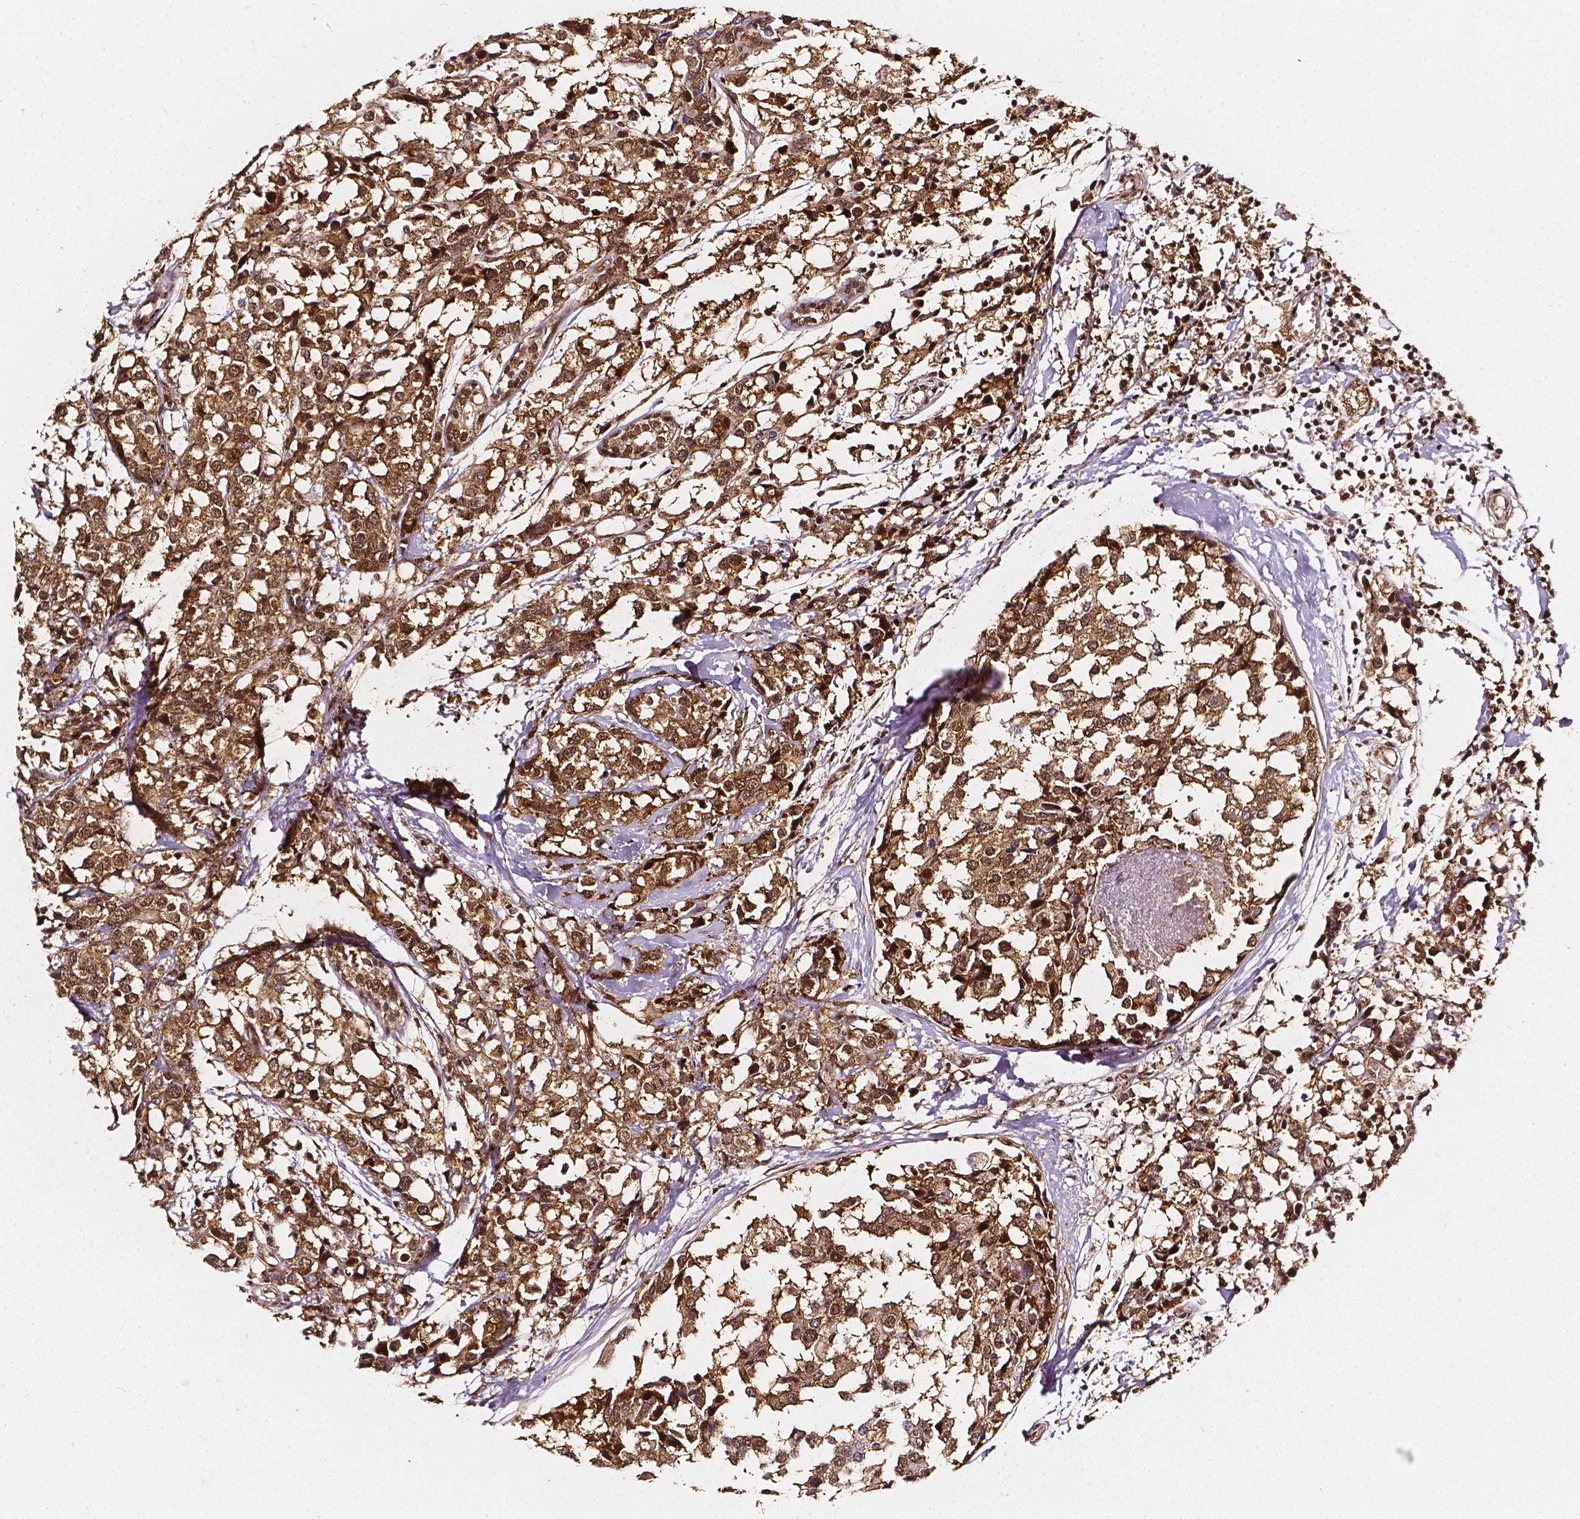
{"staining": {"intensity": "moderate", "quantity": ">75%", "location": "cytoplasmic/membranous,nuclear"}, "tissue": "breast cancer", "cell_type": "Tumor cells", "image_type": "cancer", "snomed": [{"axis": "morphology", "description": "Lobular carcinoma"}, {"axis": "topography", "description": "Breast"}], "caption": "Protein expression analysis of human breast cancer reveals moderate cytoplasmic/membranous and nuclear staining in about >75% of tumor cells.", "gene": "SMN1", "patient": {"sex": "female", "age": 59}}